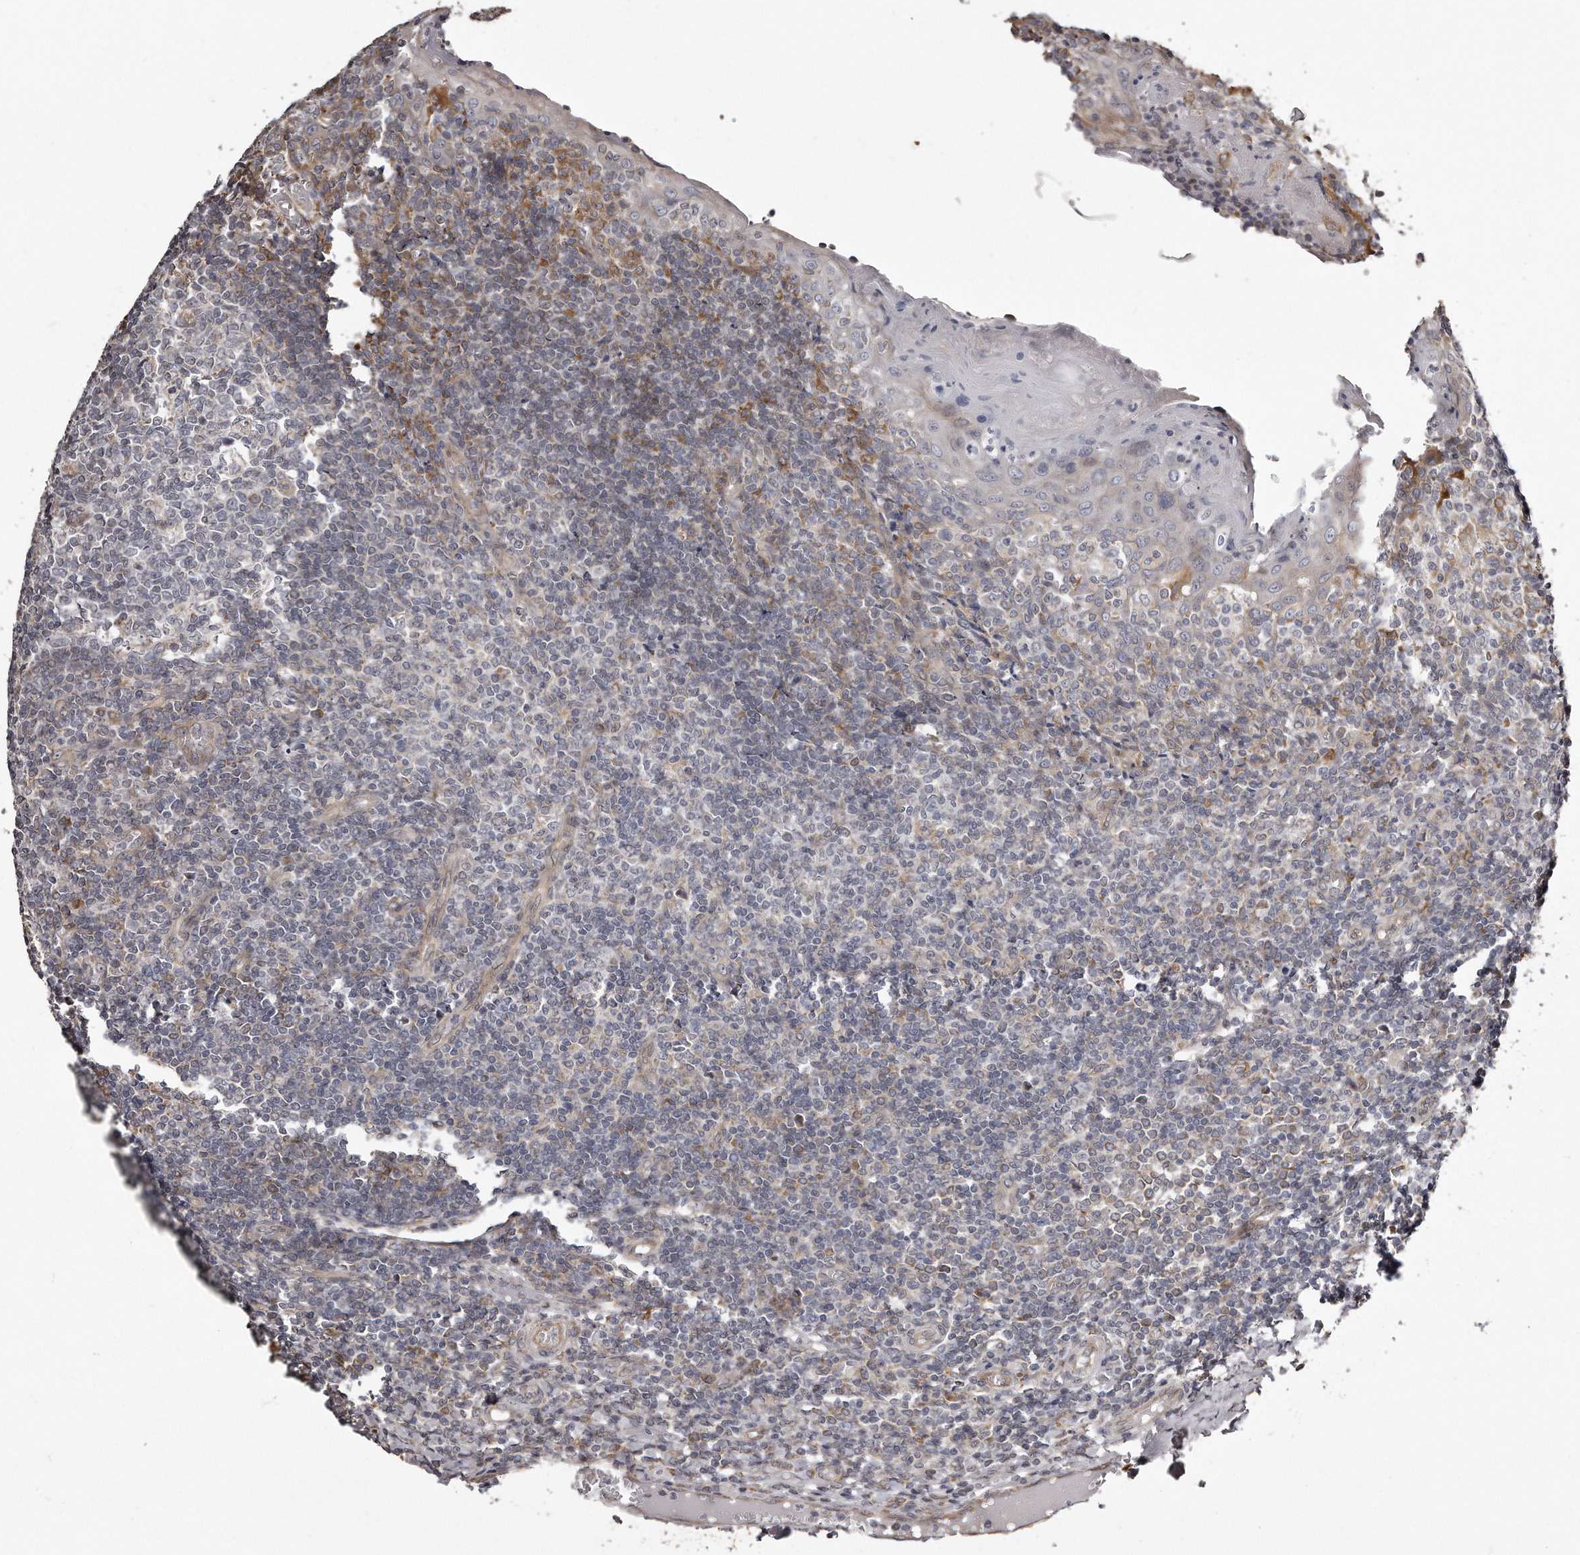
{"staining": {"intensity": "negative", "quantity": "none", "location": "none"}, "tissue": "tonsil", "cell_type": "Germinal center cells", "image_type": "normal", "snomed": [{"axis": "morphology", "description": "Normal tissue, NOS"}, {"axis": "topography", "description": "Tonsil"}], "caption": "There is no significant expression in germinal center cells of tonsil. (Stains: DAB (3,3'-diaminobenzidine) immunohistochemistry (IHC) with hematoxylin counter stain, Microscopy: brightfield microscopy at high magnification).", "gene": "TRAPPC14", "patient": {"sex": "female", "age": 19}}